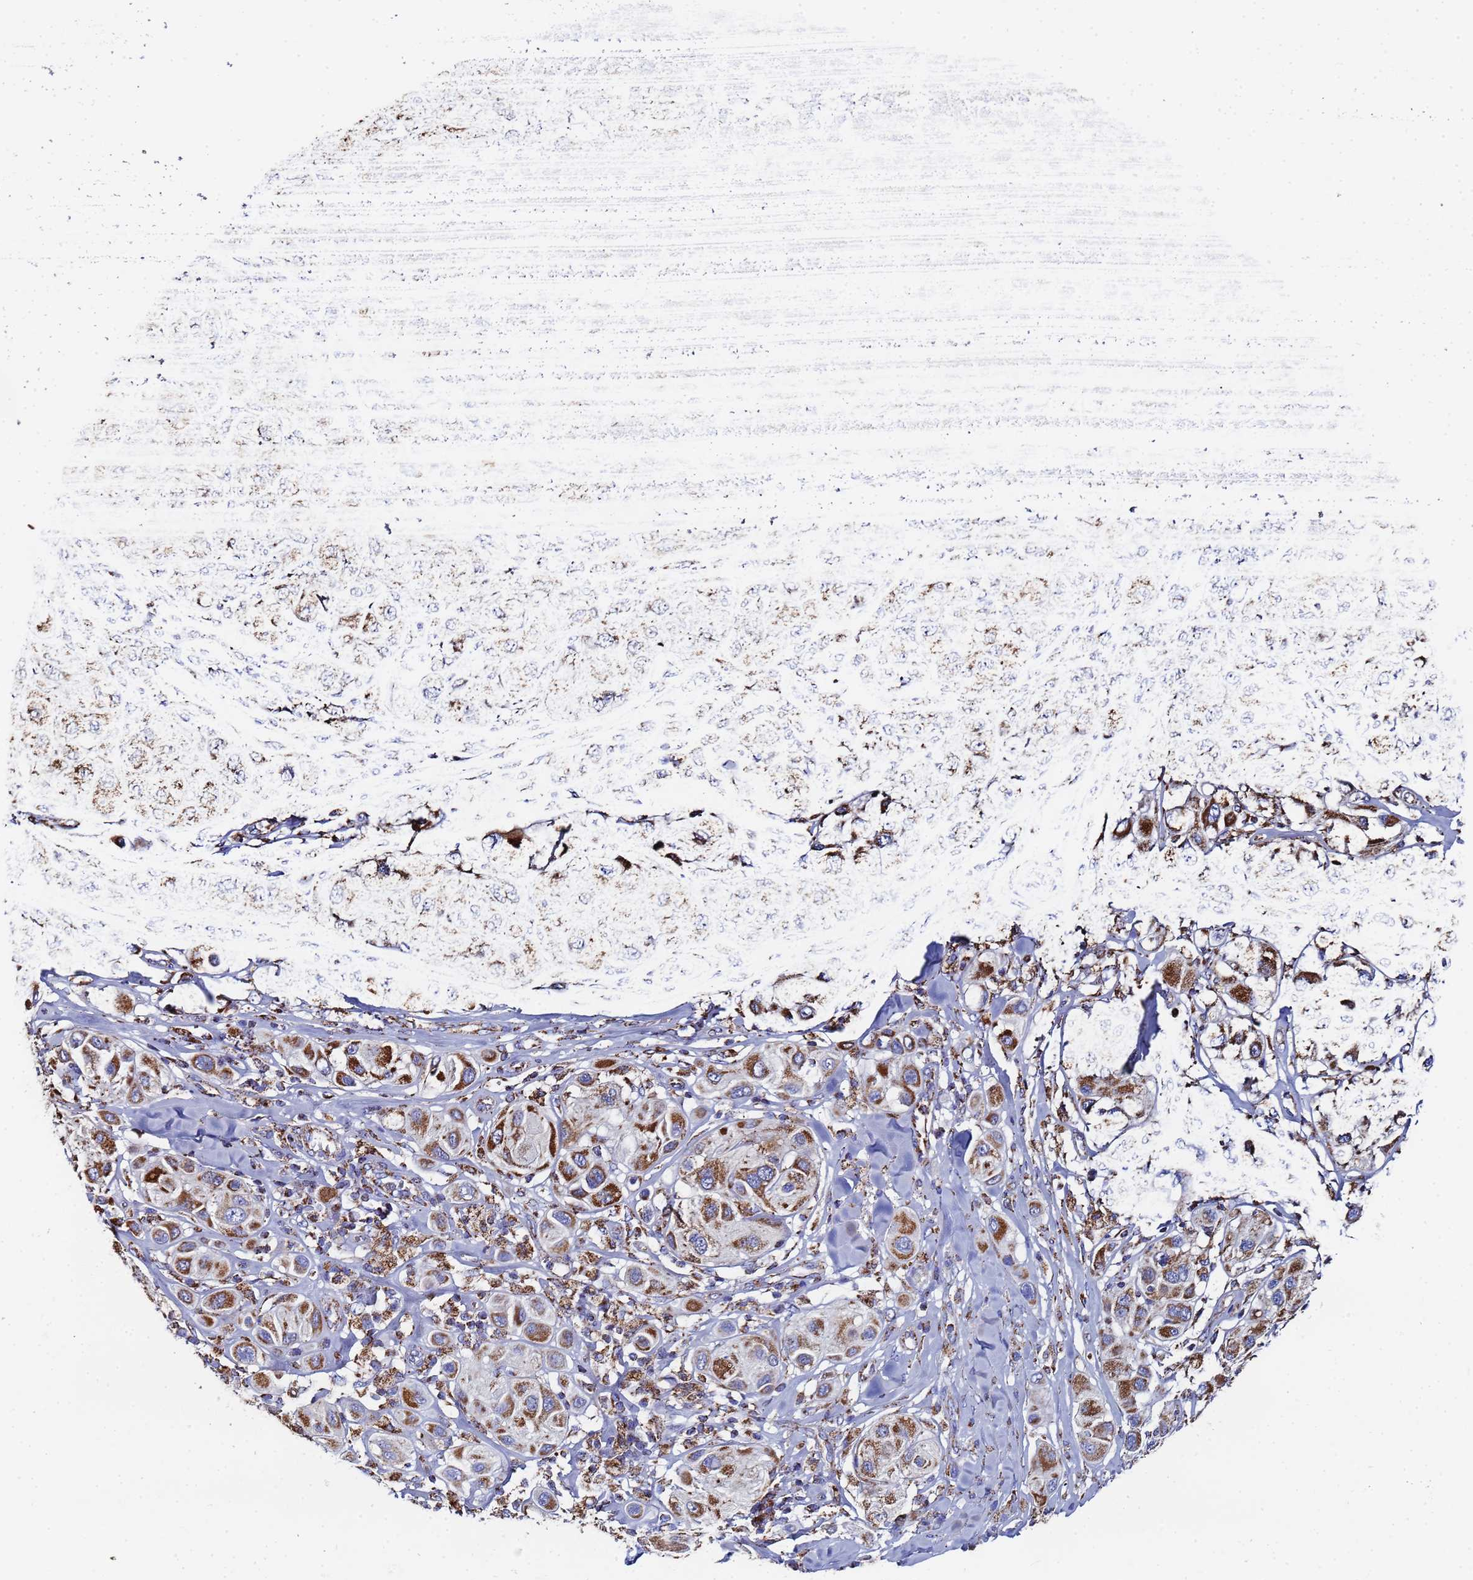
{"staining": {"intensity": "strong", "quantity": ">75%", "location": "cytoplasmic/membranous"}, "tissue": "melanoma", "cell_type": "Tumor cells", "image_type": "cancer", "snomed": [{"axis": "morphology", "description": "Malignant melanoma, Metastatic site"}, {"axis": "topography", "description": "Skin"}], "caption": "Immunohistochemical staining of human malignant melanoma (metastatic site) reveals strong cytoplasmic/membranous protein expression in approximately >75% of tumor cells. The staining was performed using DAB, with brown indicating positive protein expression. Nuclei are stained blue with hematoxylin.", "gene": "GLUD1", "patient": {"sex": "male", "age": 41}}